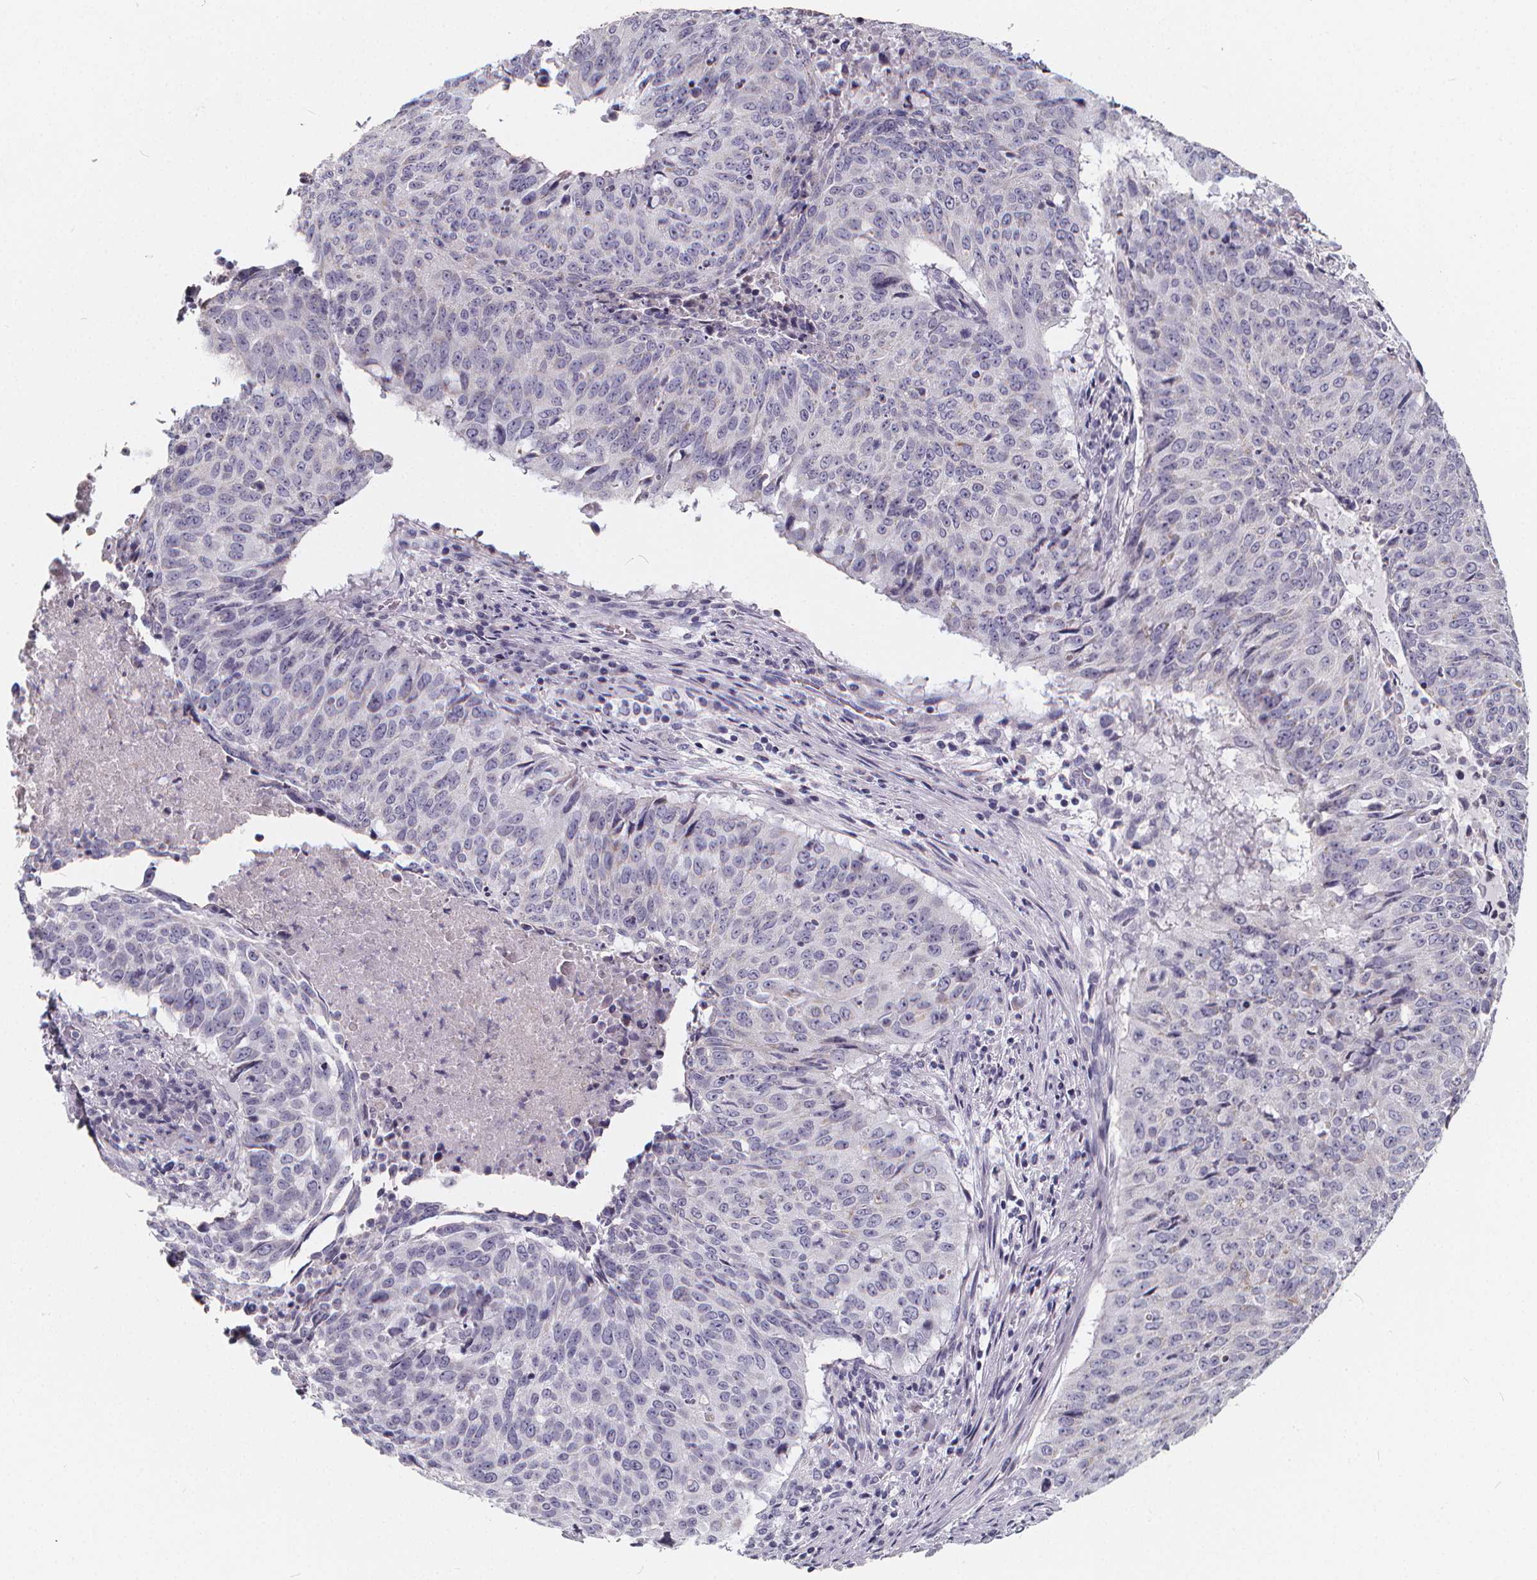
{"staining": {"intensity": "negative", "quantity": "none", "location": "none"}, "tissue": "lung cancer", "cell_type": "Tumor cells", "image_type": "cancer", "snomed": [{"axis": "morphology", "description": "Normal tissue, NOS"}, {"axis": "morphology", "description": "Squamous cell carcinoma, NOS"}, {"axis": "topography", "description": "Bronchus"}, {"axis": "topography", "description": "Lung"}], "caption": "This is an immunohistochemistry image of lung squamous cell carcinoma. There is no positivity in tumor cells.", "gene": "SPEF2", "patient": {"sex": "male", "age": 64}}